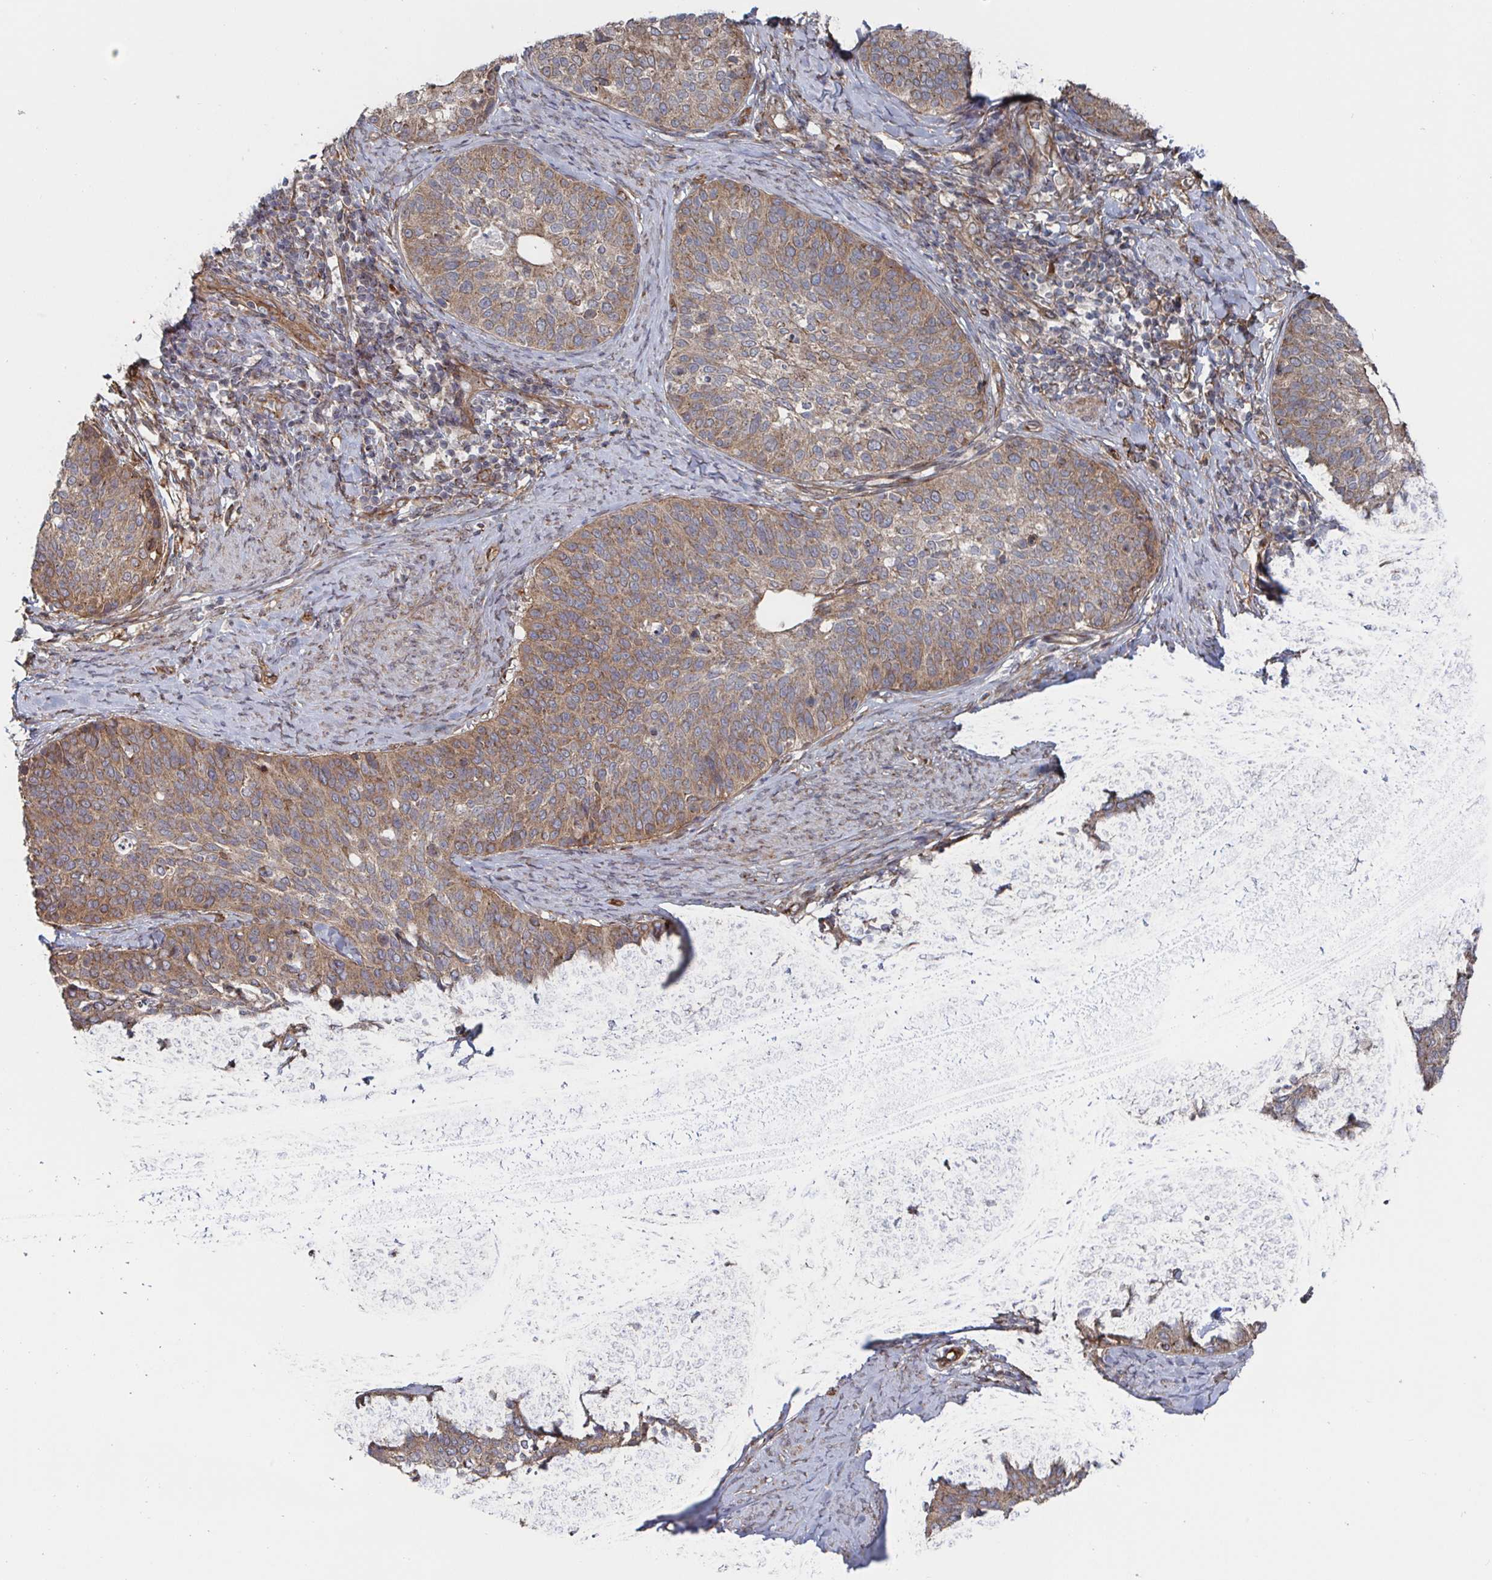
{"staining": {"intensity": "weak", "quantity": ">75%", "location": "cytoplasmic/membranous"}, "tissue": "cervical cancer", "cell_type": "Tumor cells", "image_type": "cancer", "snomed": [{"axis": "morphology", "description": "Squamous cell carcinoma, NOS"}, {"axis": "topography", "description": "Cervix"}], "caption": "This photomicrograph displays IHC staining of cervical squamous cell carcinoma, with low weak cytoplasmic/membranous staining in about >75% of tumor cells.", "gene": "DVL3", "patient": {"sex": "female", "age": 69}}